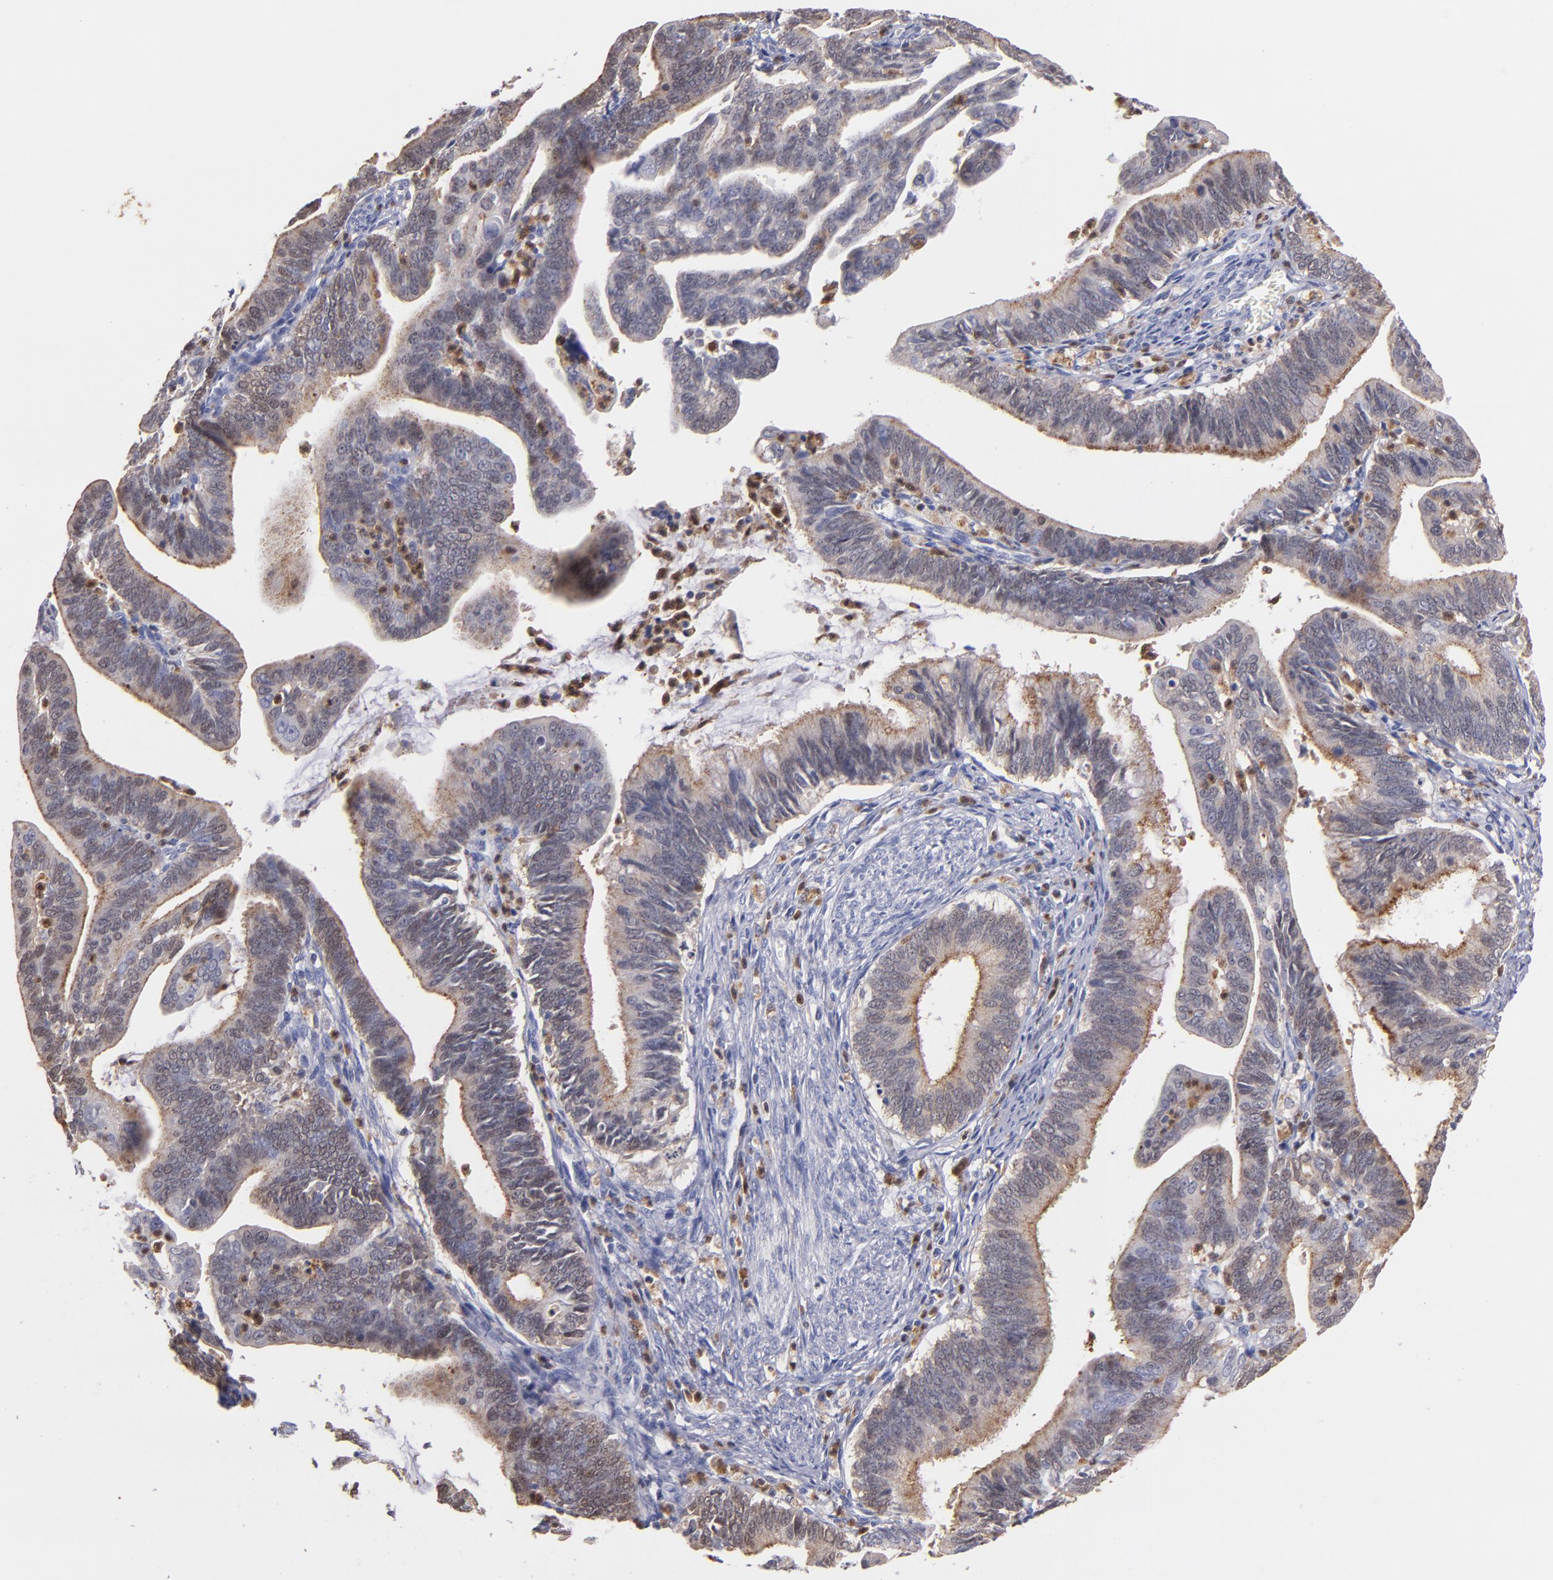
{"staining": {"intensity": "moderate", "quantity": "25%-75%", "location": "cytoplasmic/membranous"}, "tissue": "cervical cancer", "cell_type": "Tumor cells", "image_type": "cancer", "snomed": [{"axis": "morphology", "description": "Adenocarcinoma, NOS"}, {"axis": "topography", "description": "Cervix"}], "caption": "Cervical cancer stained with immunohistochemistry displays moderate cytoplasmic/membranous expression in about 25%-75% of tumor cells.", "gene": "PRKCD", "patient": {"sex": "female", "age": 47}}